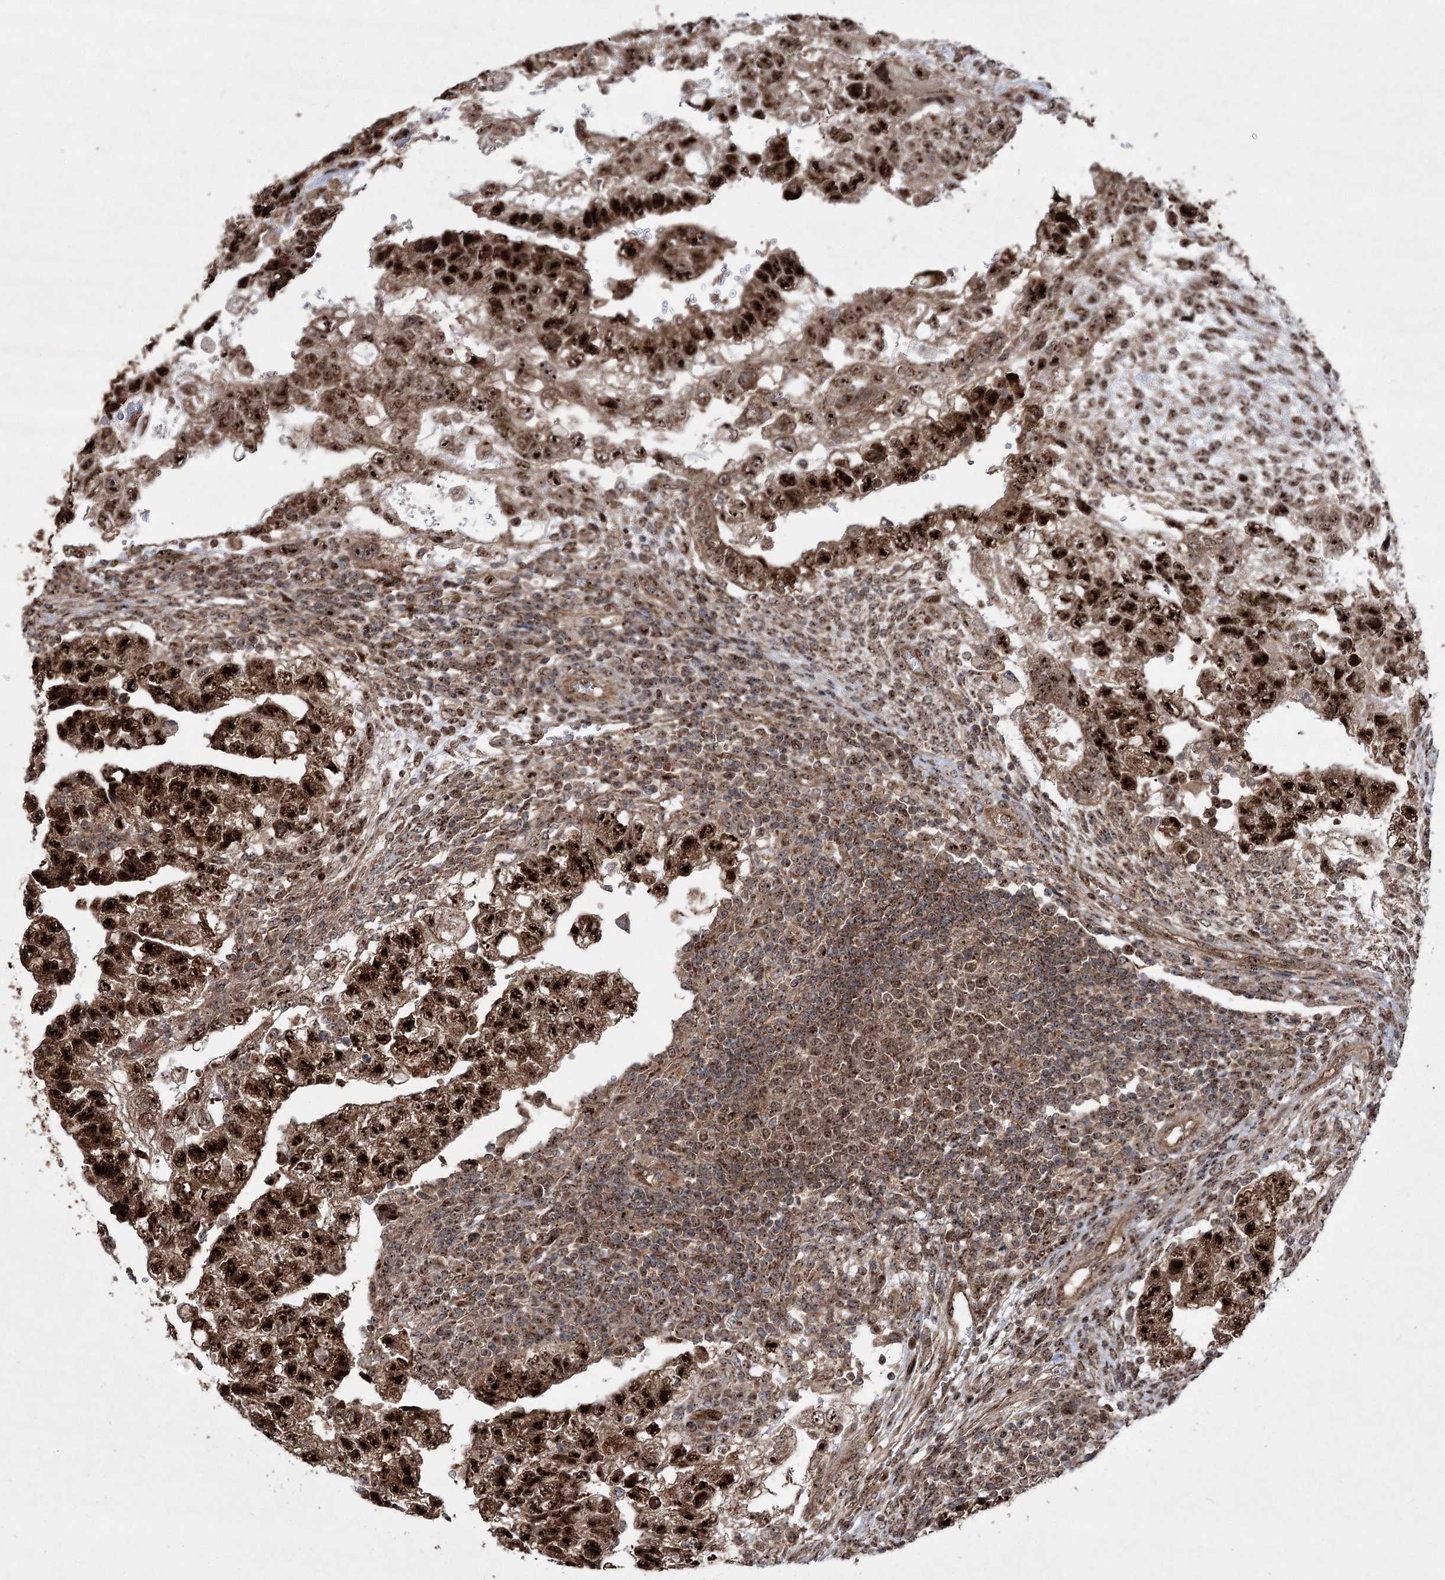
{"staining": {"intensity": "strong", "quantity": ">75%", "location": "nuclear"}, "tissue": "testis cancer", "cell_type": "Tumor cells", "image_type": "cancer", "snomed": [{"axis": "morphology", "description": "Carcinoma, Embryonal, NOS"}, {"axis": "topography", "description": "Testis"}], "caption": "Immunohistochemistry staining of testis cancer (embryonal carcinoma), which displays high levels of strong nuclear positivity in approximately >75% of tumor cells indicating strong nuclear protein staining. The staining was performed using DAB (brown) for protein detection and nuclei were counterstained in hematoxylin (blue).", "gene": "SERINC5", "patient": {"sex": "male", "age": 36}}